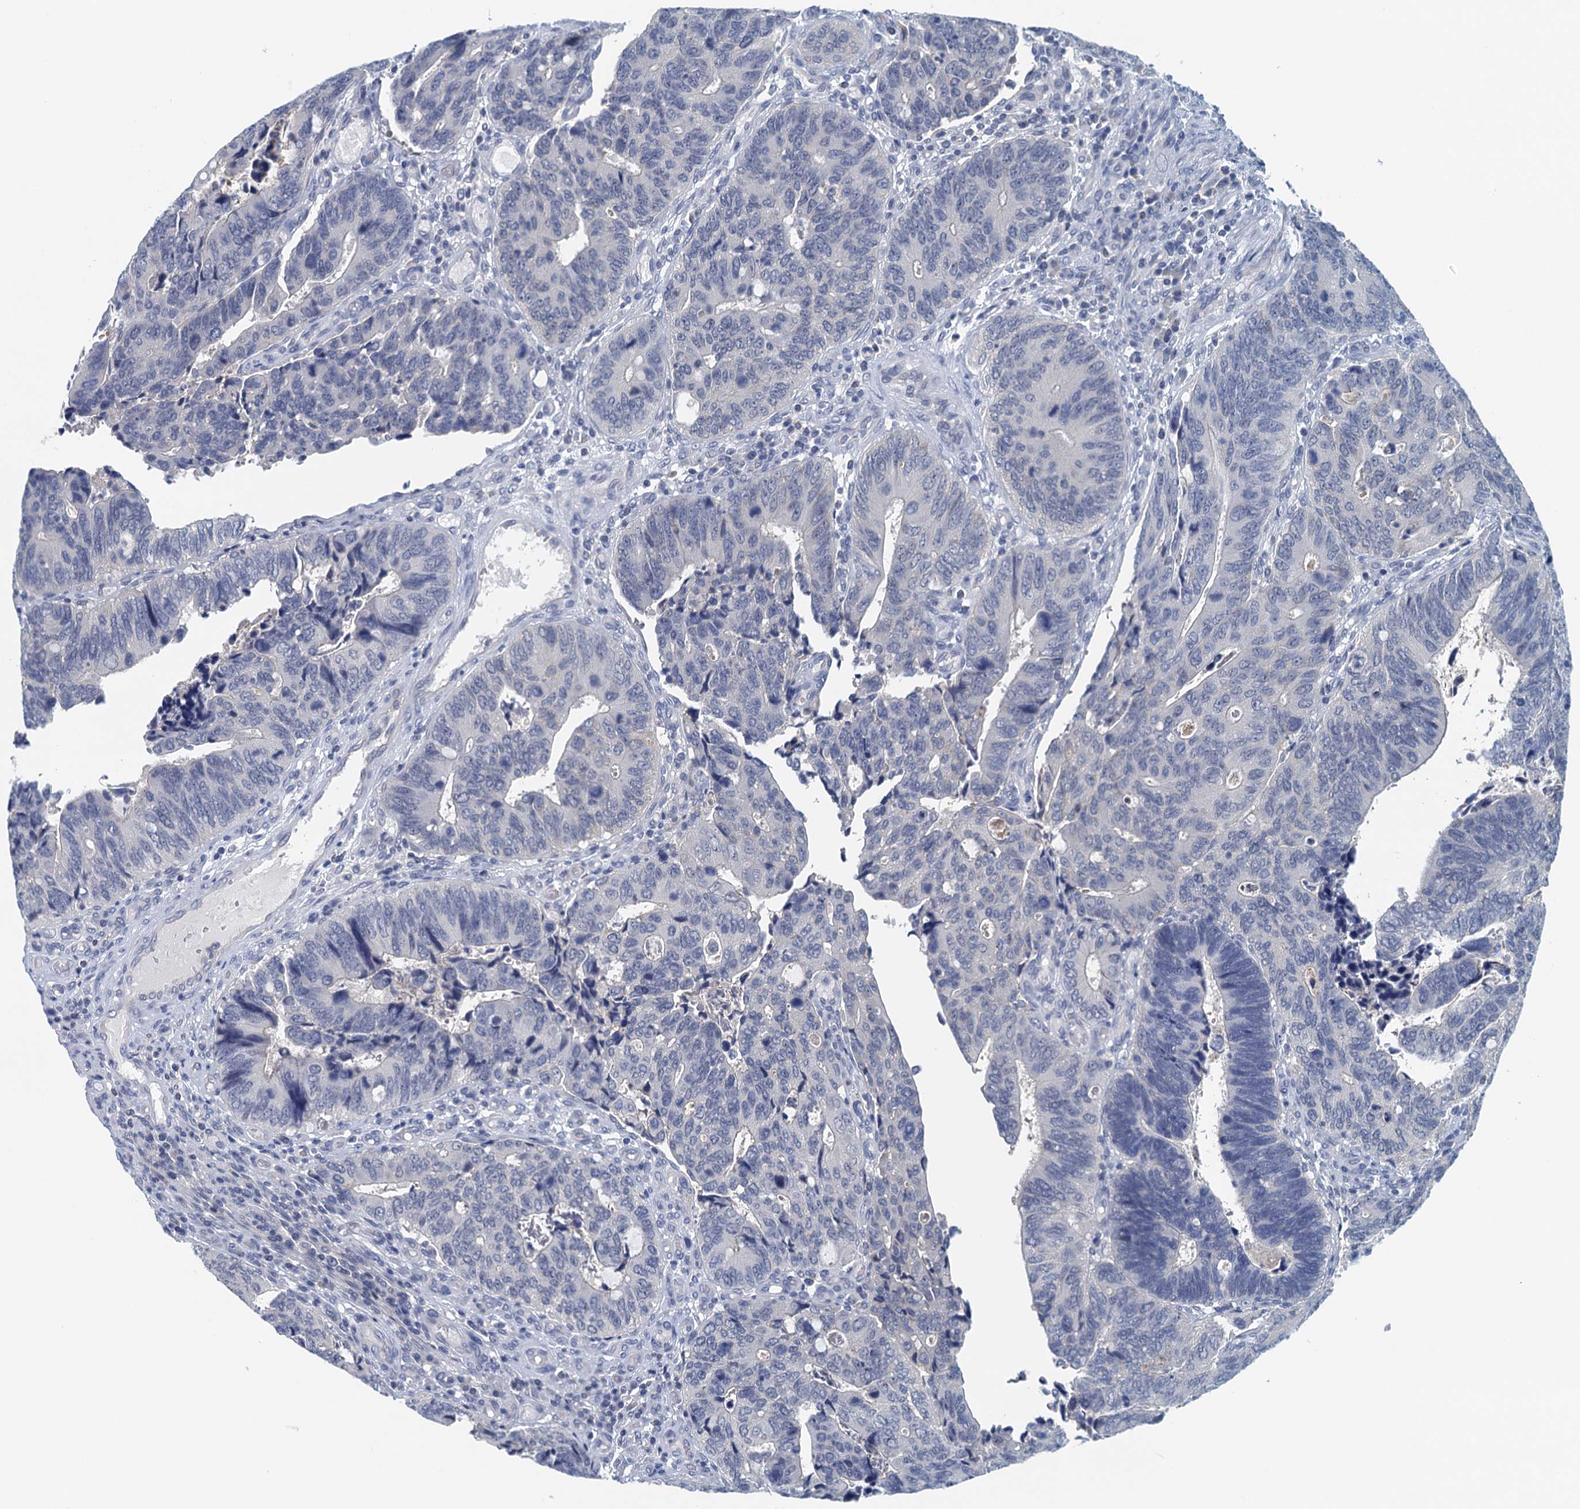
{"staining": {"intensity": "negative", "quantity": "none", "location": "none"}, "tissue": "colorectal cancer", "cell_type": "Tumor cells", "image_type": "cancer", "snomed": [{"axis": "morphology", "description": "Adenocarcinoma, NOS"}, {"axis": "topography", "description": "Colon"}], "caption": "This micrograph is of adenocarcinoma (colorectal) stained with immunohistochemistry (IHC) to label a protein in brown with the nuclei are counter-stained blue. There is no expression in tumor cells. (Brightfield microscopy of DAB IHC at high magnification).", "gene": "NUBP2", "patient": {"sex": "male", "age": 87}}